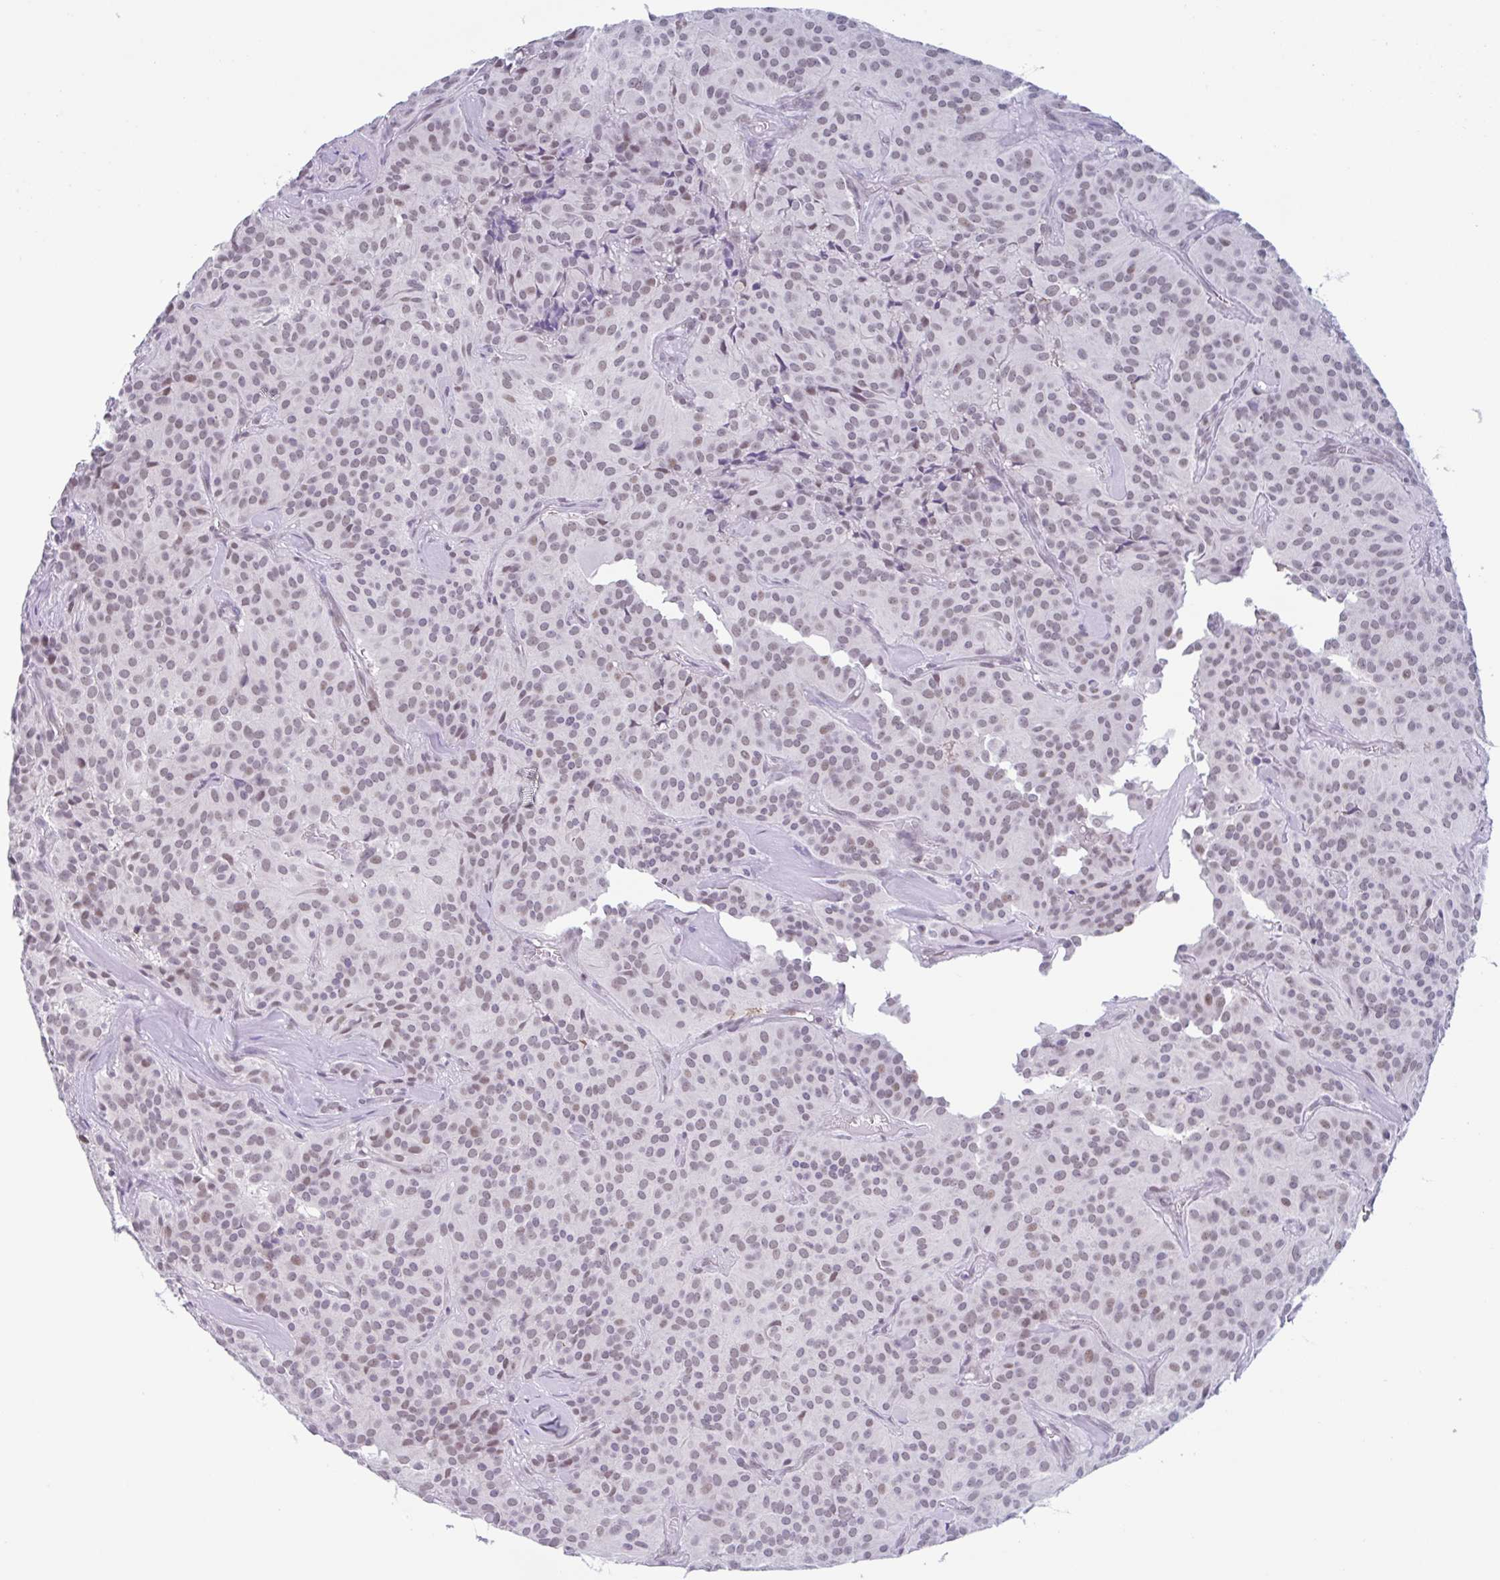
{"staining": {"intensity": "moderate", "quantity": "25%-75%", "location": "nuclear"}, "tissue": "glioma", "cell_type": "Tumor cells", "image_type": "cancer", "snomed": [{"axis": "morphology", "description": "Glioma, malignant, Low grade"}, {"axis": "topography", "description": "Brain"}], "caption": "Immunohistochemistry staining of glioma, which displays medium levels of moderate nuclear expression in approximately 25%-75% of tumor cells indicating moderate nuclear protein staining. The staining was performed using DAB (3,3'-diaminobenzidine) (brown) for protein detection and nuclei were counterstained in hematoxylin (blue).", "gene": "PLG", "patient": {"sex": "male", "age": 42}}